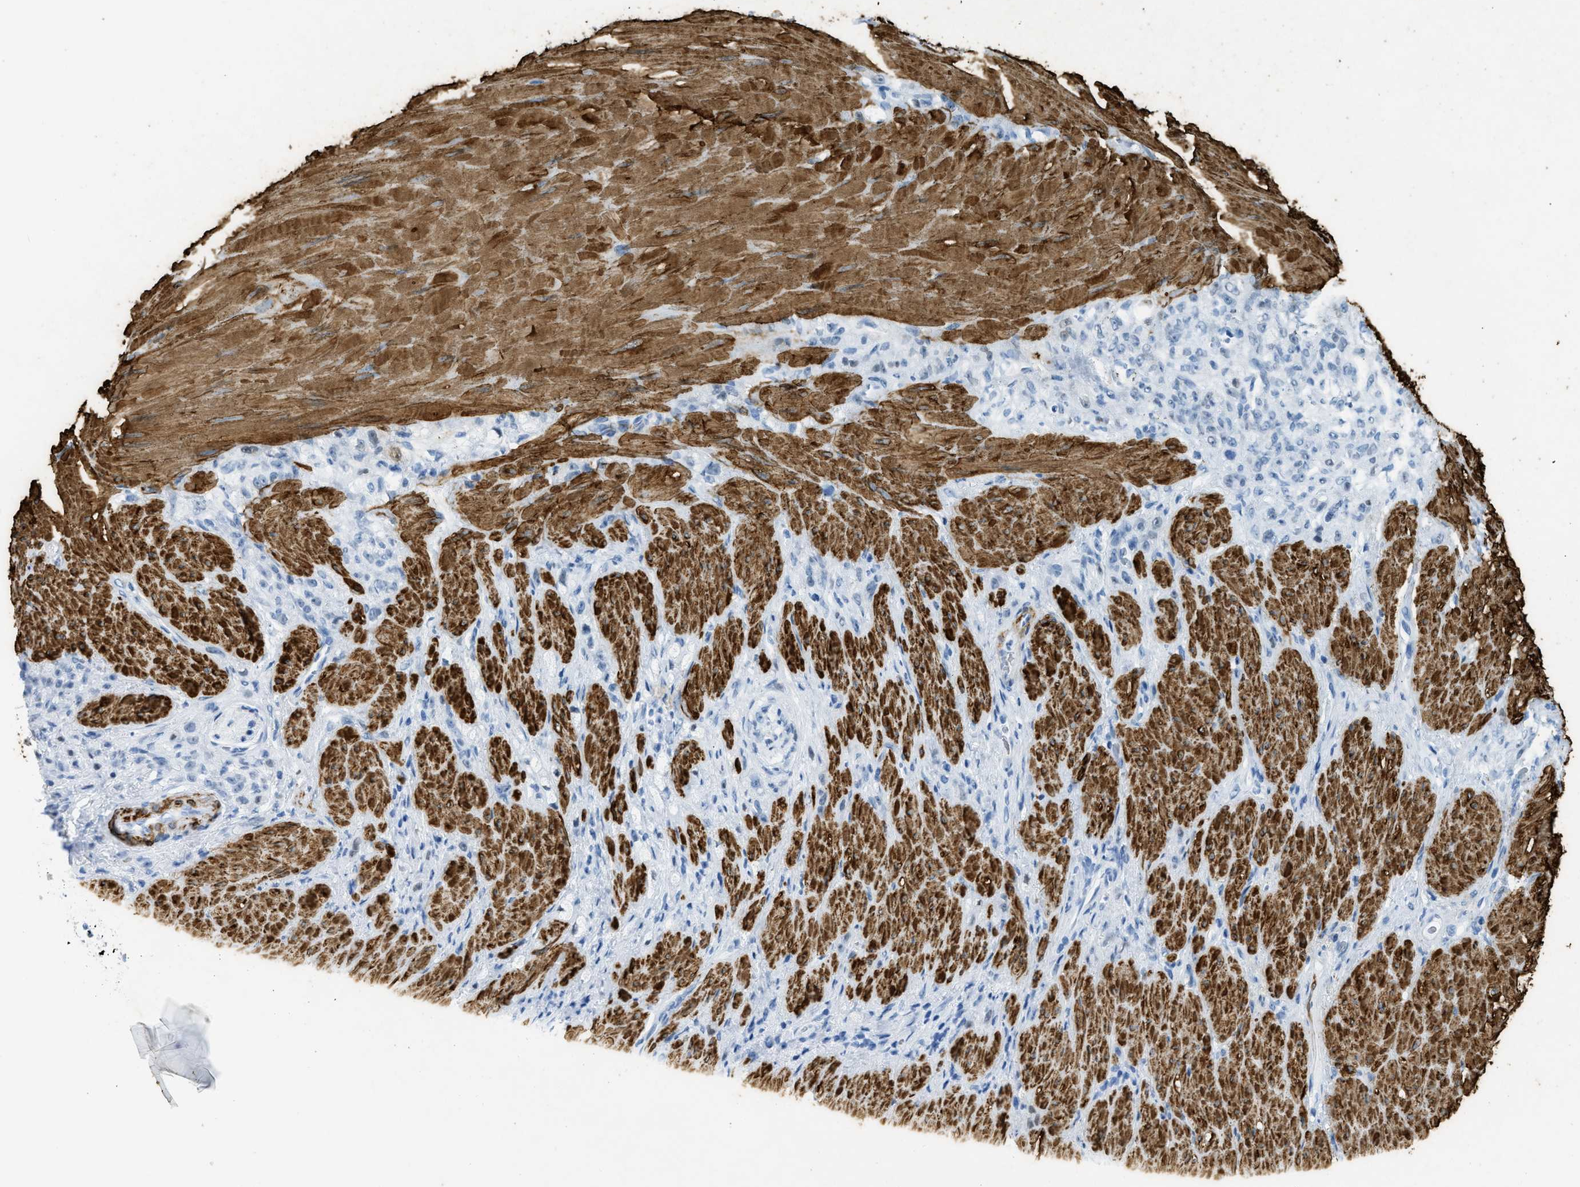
{"staining": {"intensity": "negative", "quantity": "none", "location": "none"}, "tissue": "stomach cancer", "cell_type": "Tumor cells", "image_type": "cancer", "snomed": [{"axis": "morphology", "description": "Normal tissue, NOS"}, {"axis": "morphology", "description": "Adenocarcinoma, NOS"}, {"axis": "topography", "description": "Stomach"}], "caption": "Immunohistochemical staining of adenocarcinoma (stomach) displays no significant staining in tumor cells.", "gene": "DES", "patient": {"sex": "male", "age": 82}}